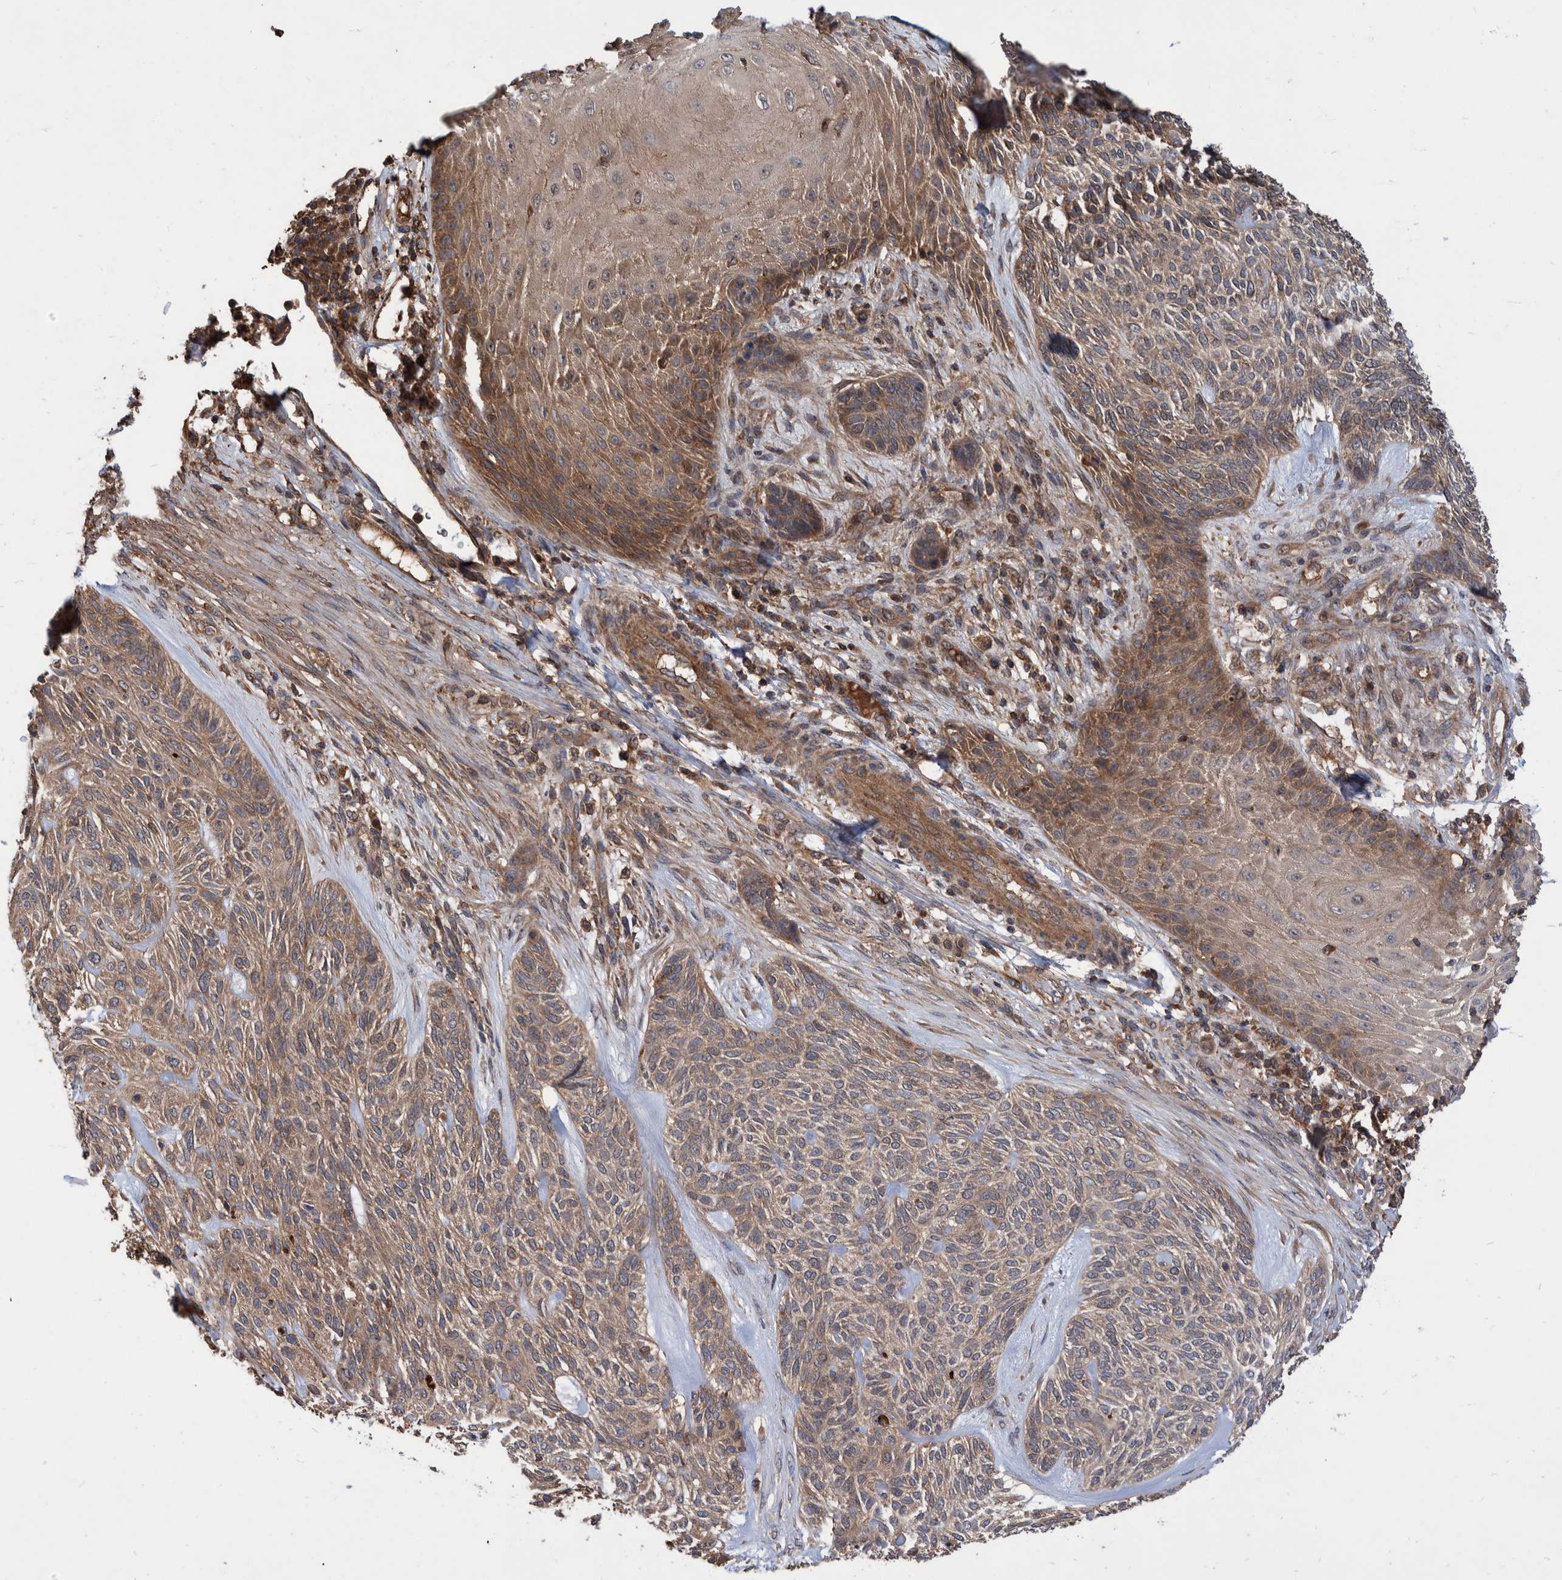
{"staining": {"intensity": "weak", "quantity": ">75%", "location": "cytoplasmic/membranous"}, "tissue": "skin cancer", "cell_type": "Tumor cells", "image_type": "cancer", "snomed": [{"axis": "morphology", "description": "Basal cell carcinoma"}, {"axis": "topography", "description": "Skin"}], "caption": "Protein analysis of skin cancer tissue displays weak cytoplasmic/membranous staining in about >75% of tumor cells.", "gene": "VBP1", "patient": {"sex": "male", "age": 55}}